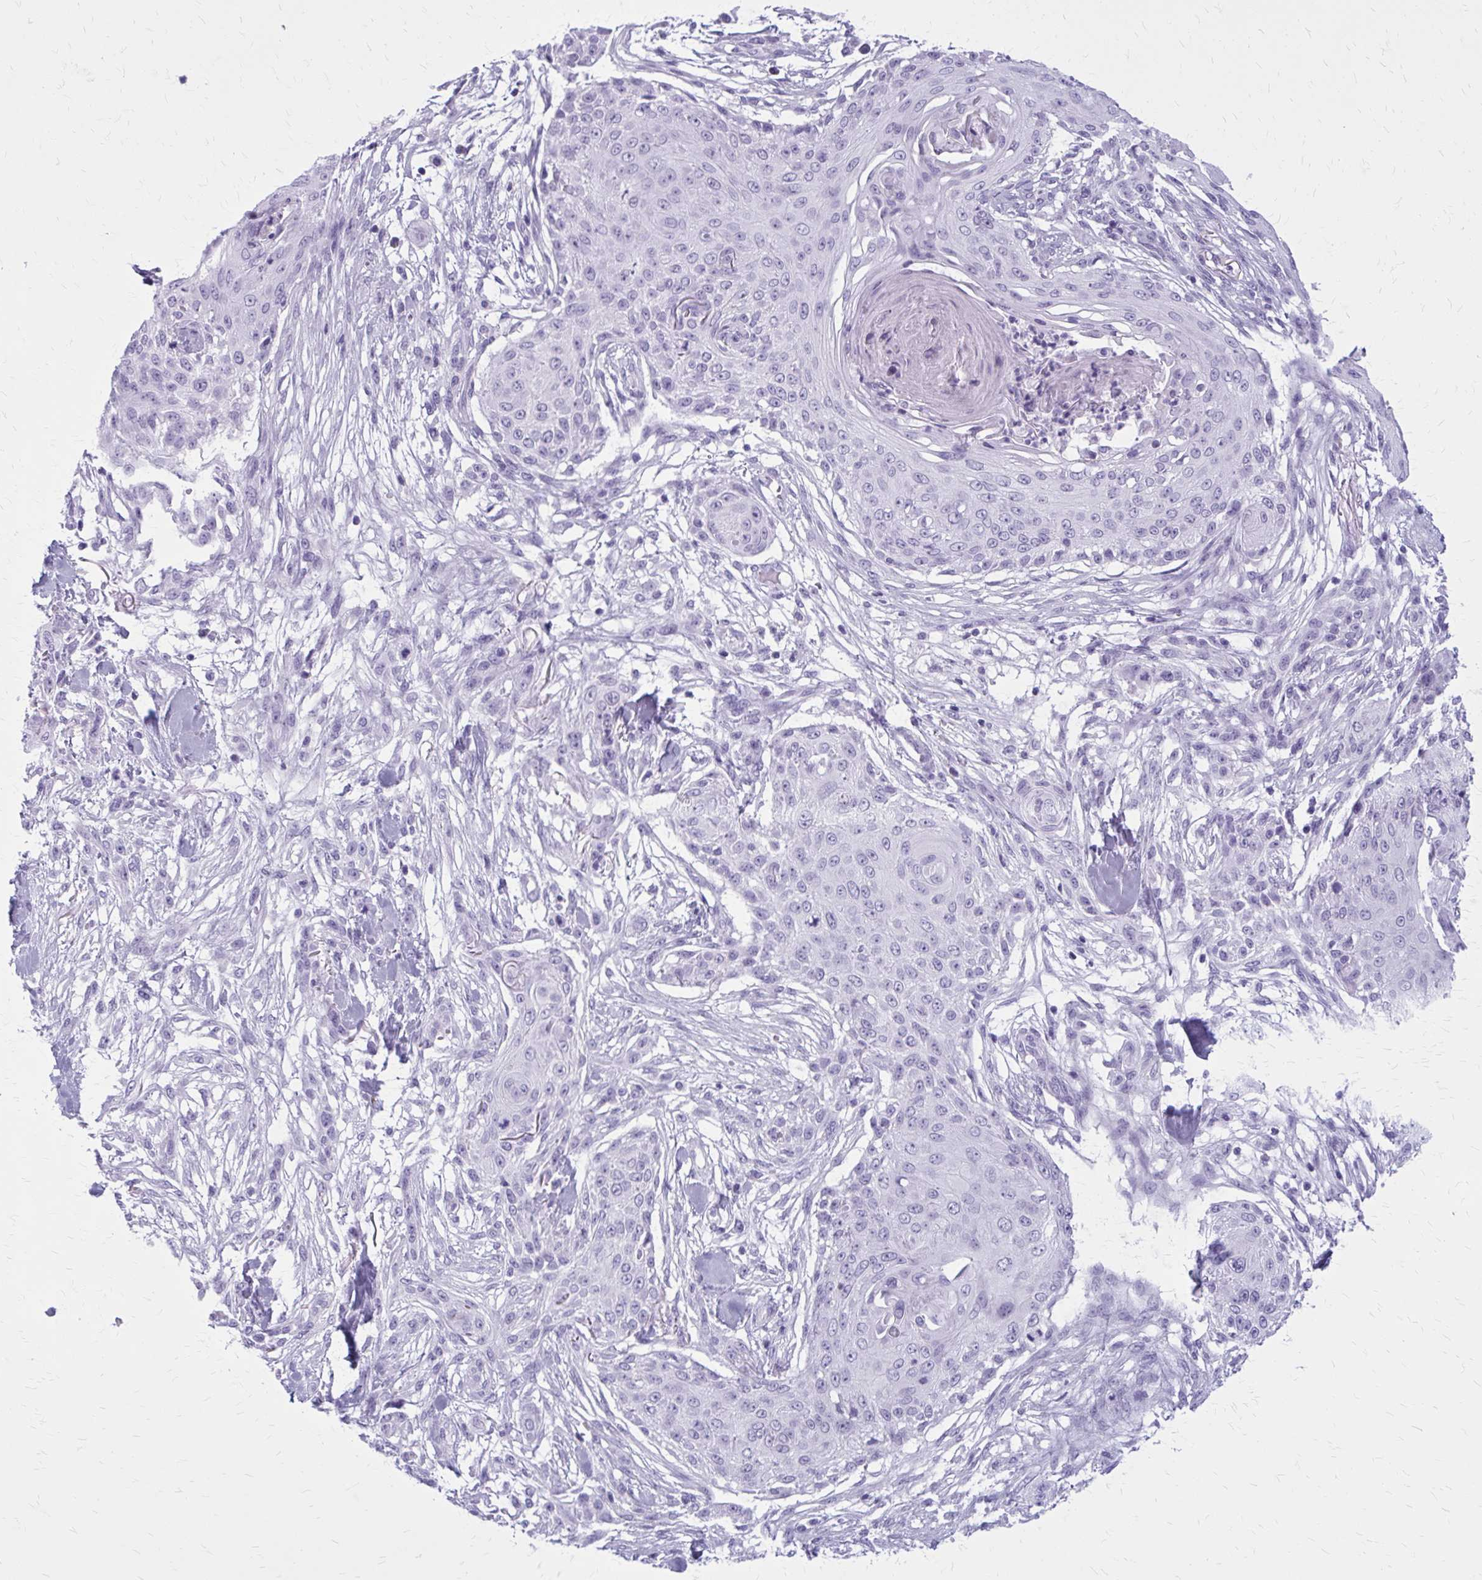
{"staining": {"intensity": "negative", "quantity": "none", "location": "none"}, "tissue": "skin cancer", "cell_type": "Tumor cells", "image_type": "cancer", "snomed": [{"axis": "morphology", "description": "Squamous cell carcinoma, NOS"}, {"axis": "topography", "description": "Skin"}], "caption": "Tumor cells show no significant protein expression in skin cancer (squamous cell carcinoma).", "gene": "ZDHHC7", "patient": {"sex": "female", "age": 59}}